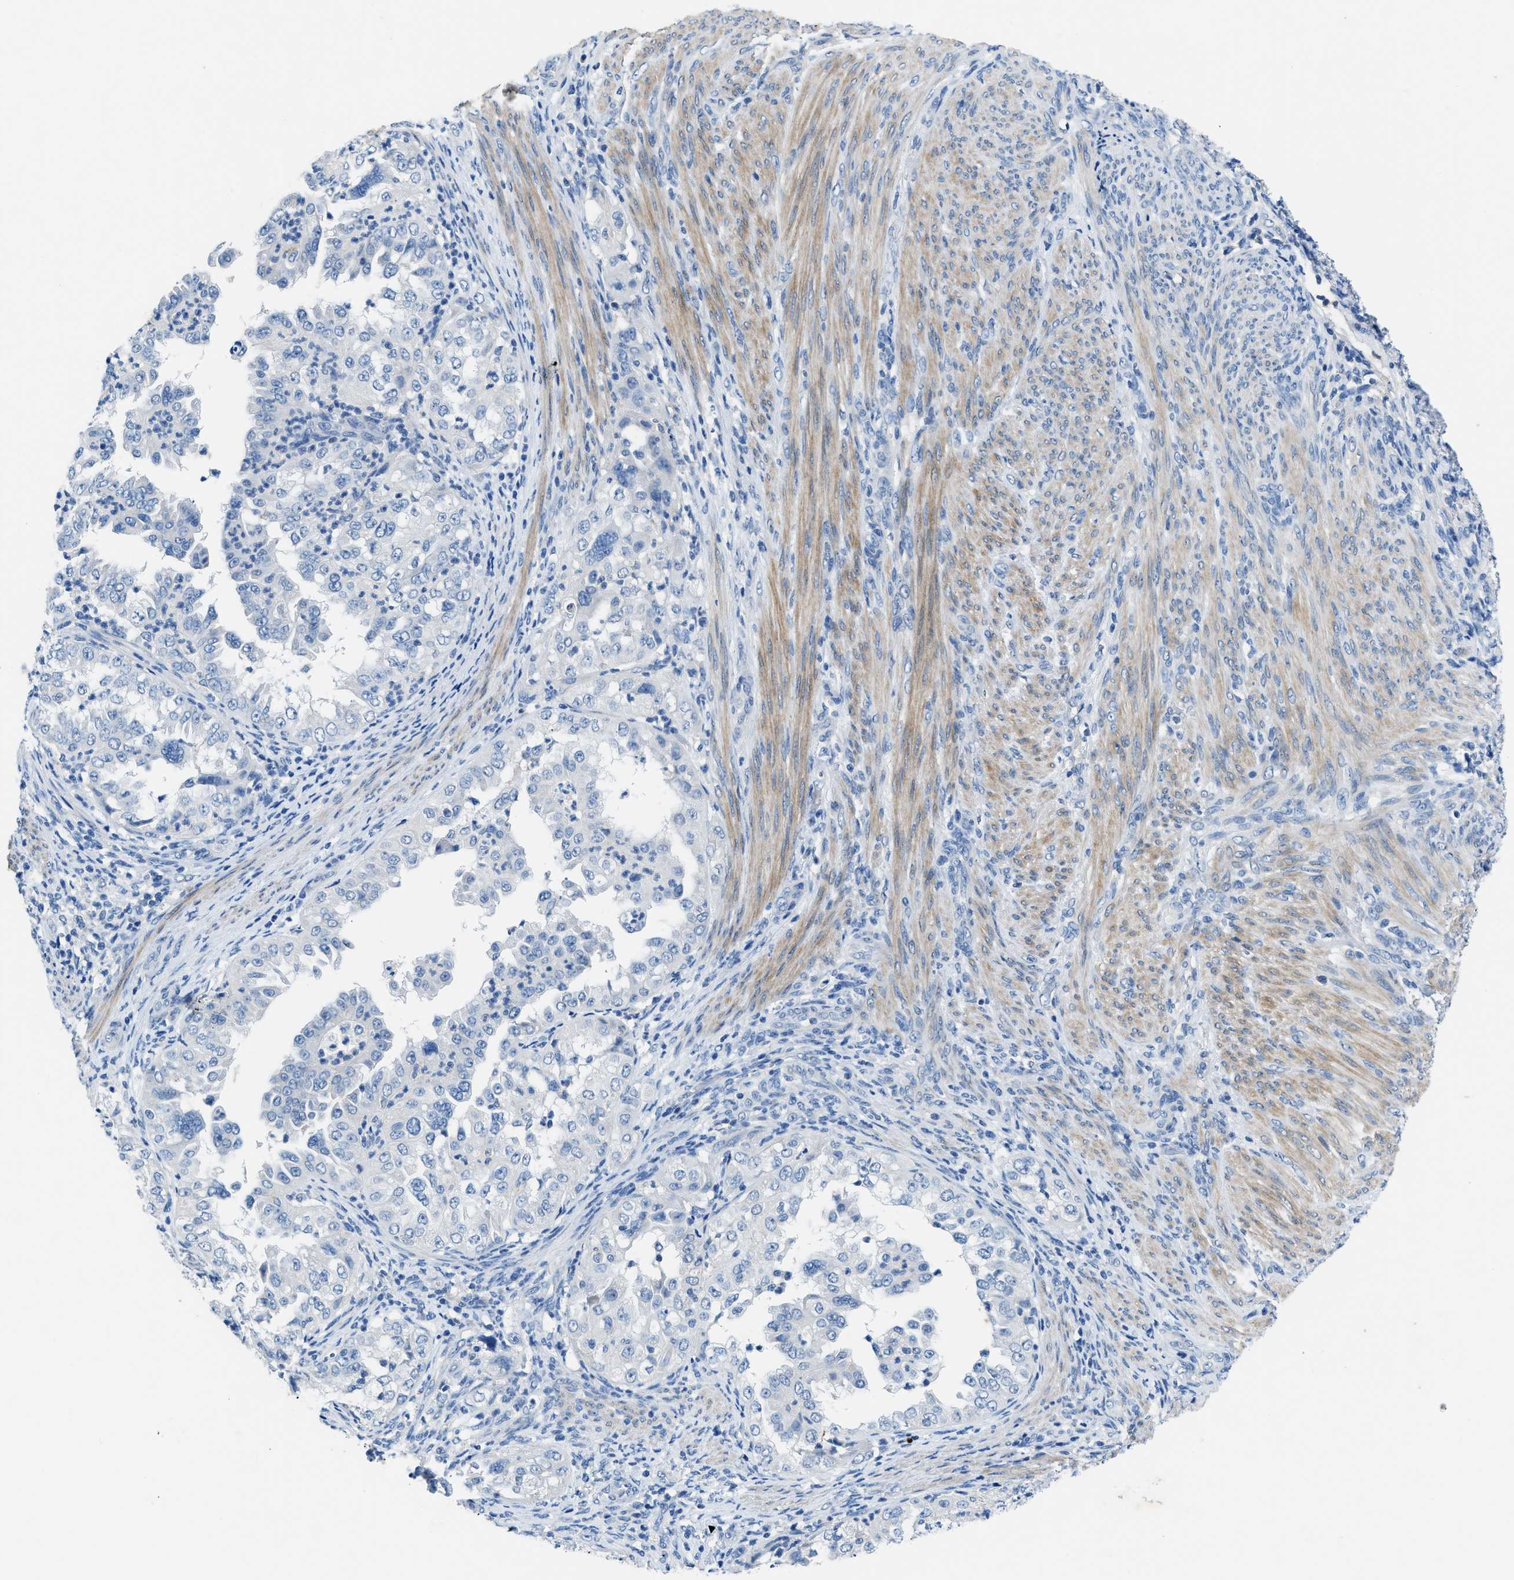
{"staining": {"intensity": "negative", "quantity": "none", "location": "none"}, "tissue": "endometrial cancer", "cell_type": "Tumor cells", "image_type": "cancer", "snomed": [{"axis": "morphology", "description": "Adenocarcinoma, NOS"}, {"axis": "topography", "description": "Endometrium"}], "caption": "The IHC micrograph has no significant staining in tumor cells of endometrial adenocarcinoma tissue. (IHC, brightfield microscopy, high magnification).", "gene": "SLC10A6", "patient": {"sex": "female", "age": 85}}